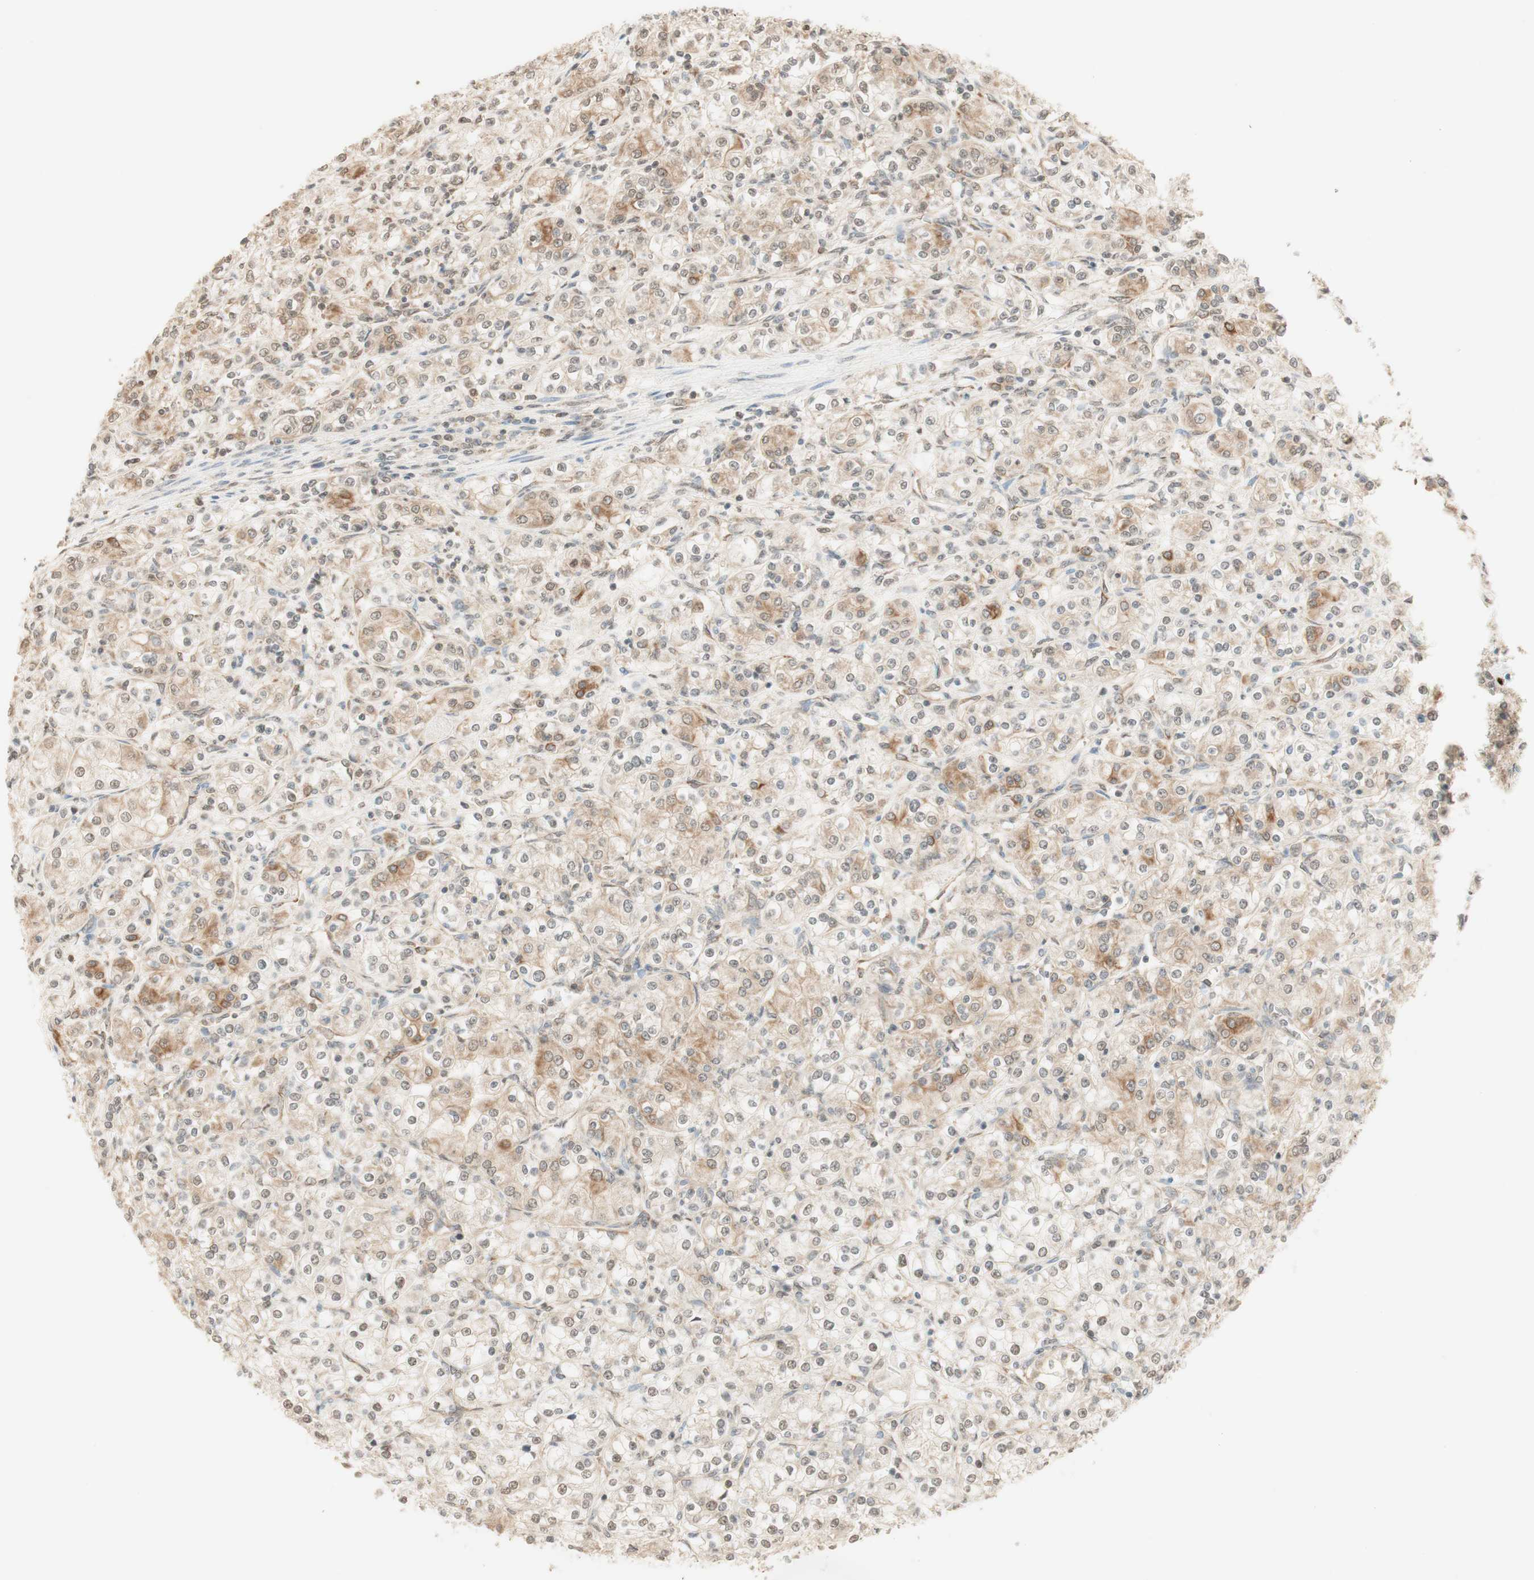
{"staining": {"intensity": "moderate", "quantity": "25%-75%", "location": "cytoplasmic/membranous"}, "tissue": "renal cancer", "cell_type": "Tumor cells", "image_type": "cancer", "snomed": [{"axis": "morphology", "description": "Adenocarcinoma, NOS"}, {"axis": "topography", "description": "Kidney"}], "caption": "This histopathology image shows IHC staining of human renal cancer (adenocarcinoma), with medium moderate cytoplasmic/membranous staining in approximately 25%-75% of tumor cells.", "gene": "SPINT2", "patient": {"sex": "male", "age": 77}}